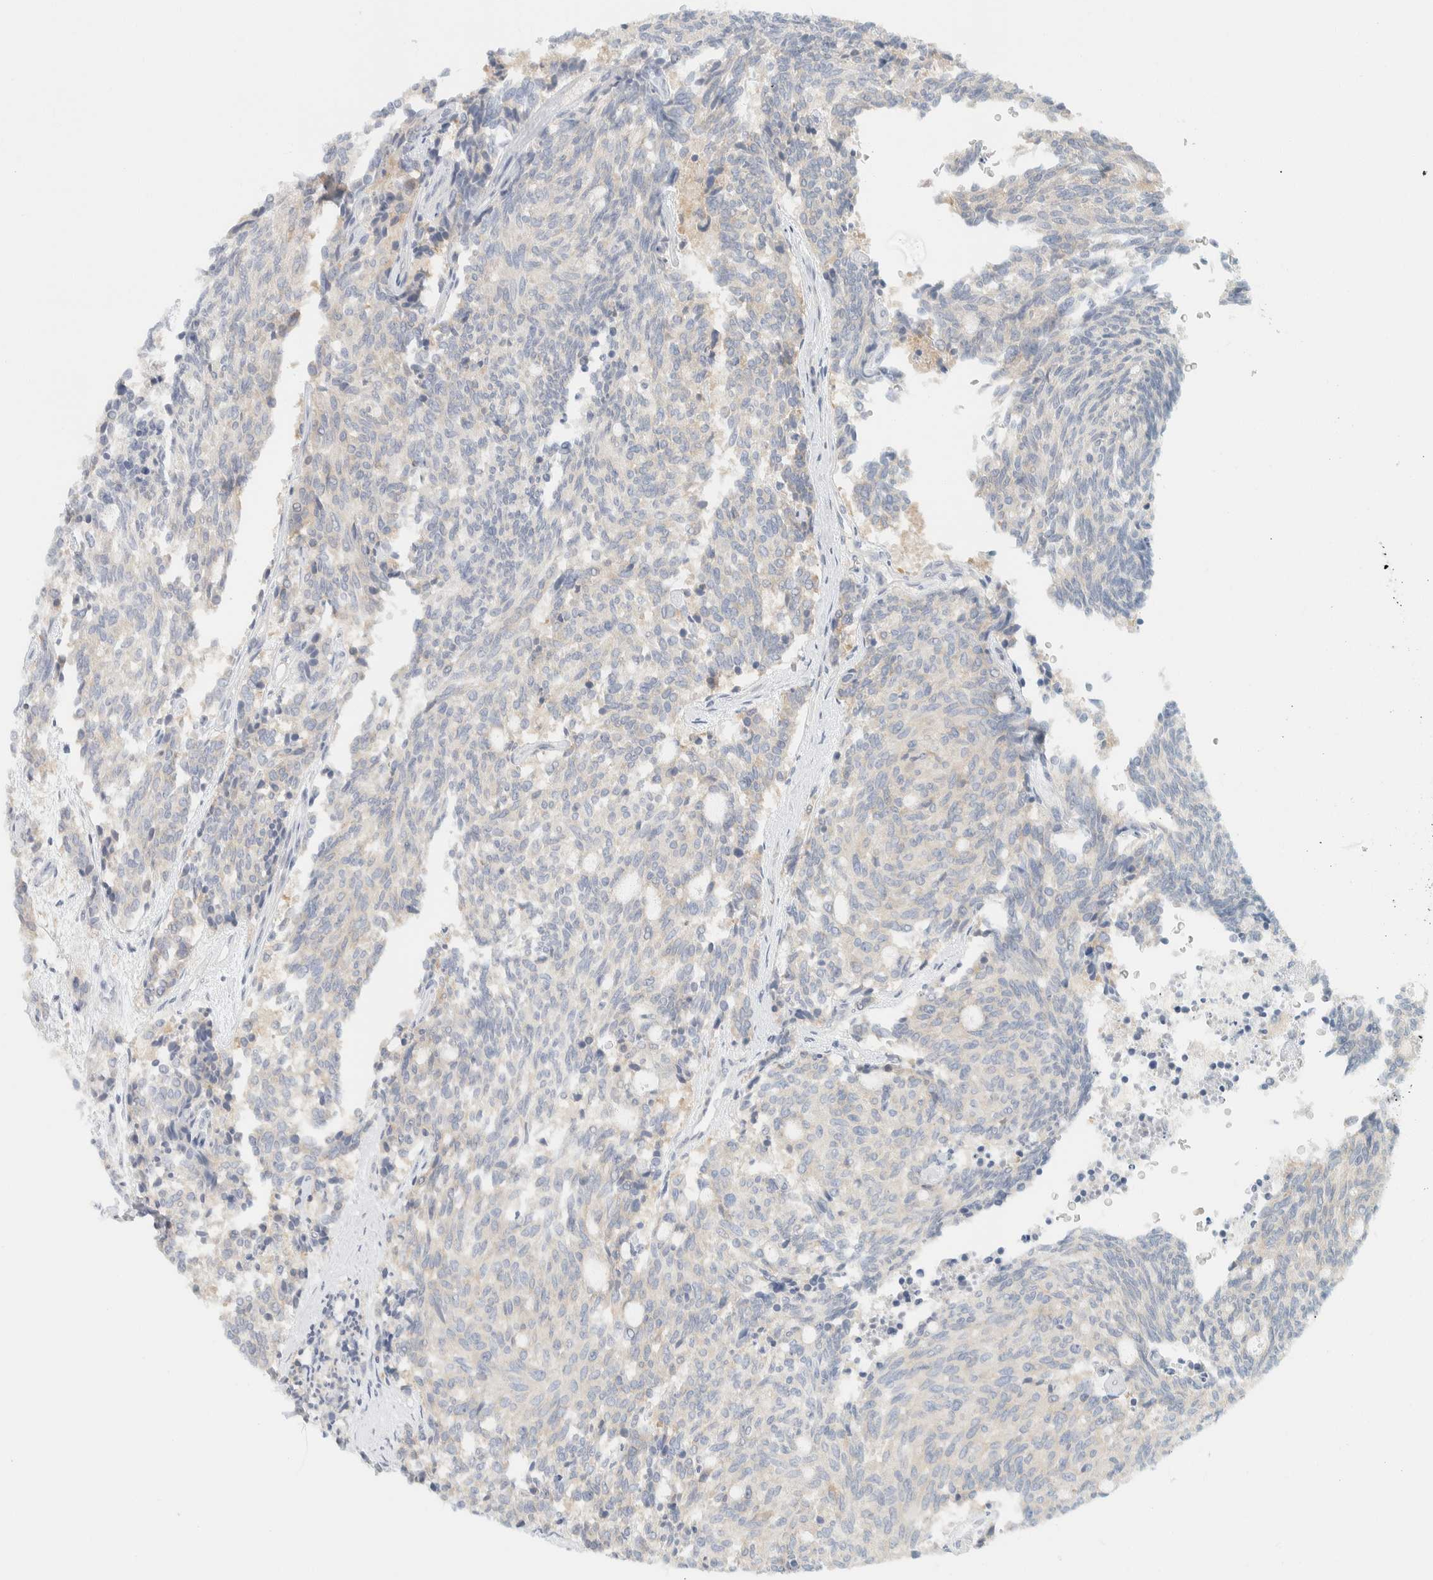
{"staining": {"intensity": "weak", "quantity": "<25%", "location": "cytoplasmic/membranous"}, "tissue": "carcinoid", "cell_type": "Tumor cells", "image_type": "cancer", "snomed": [{"axis": "morphology", "description": "Carcinoid, malignant, NOS"}, {"axis": "topography", "description": "Pancreas"}], "caption": "The immunohistochemistry histopathology image has no significant expression in tumor cells of carcinoid tissue.", "gene": "PTGES3L-AARSD1", "patient": {"sex": "female", "age": 54}}